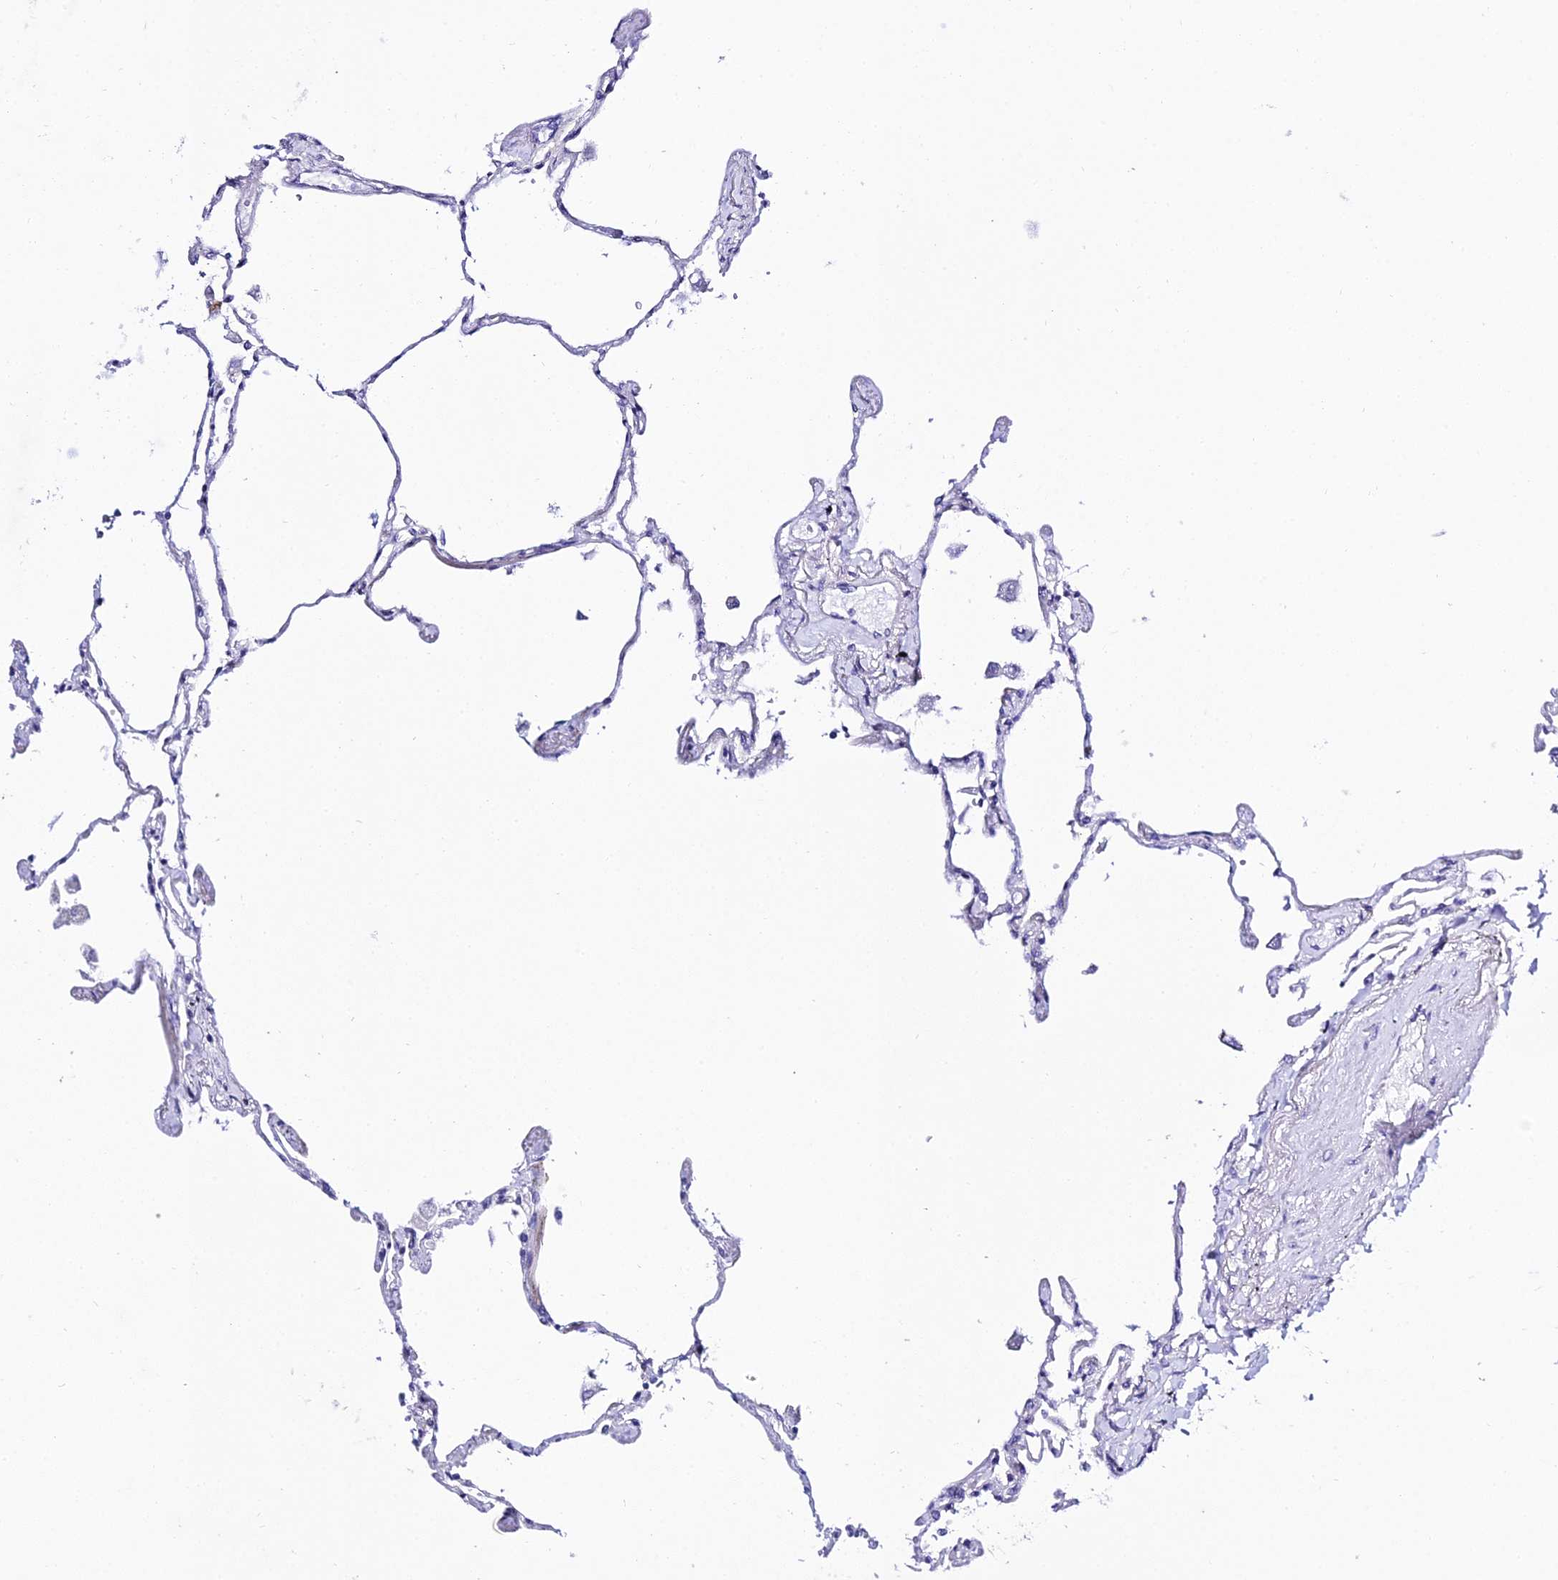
{"staining": {"intensity": "moderate", "quantity": "<25%", "location": "nuclear"}, "tissue": "lung", "cell_type": "Alveolar cells", "image_type": "normal", "snomed": [{"axis": "morphology", "description": "Normal tissue, NOS"}, {"axis": "topography", "description": "Lung"}], "caption": "Immunohistochemistry (IHC) (DAB (3,3'-diaminobenzidine)) staining of unremarkable human lung displays moderate nuclear protein staining in about <25% of alveolar cells. The protein is shown in brown color, while the nuclei are stained blue.", "gene": "POFUT2", "patient": {"sex": "female", "age": 67}}